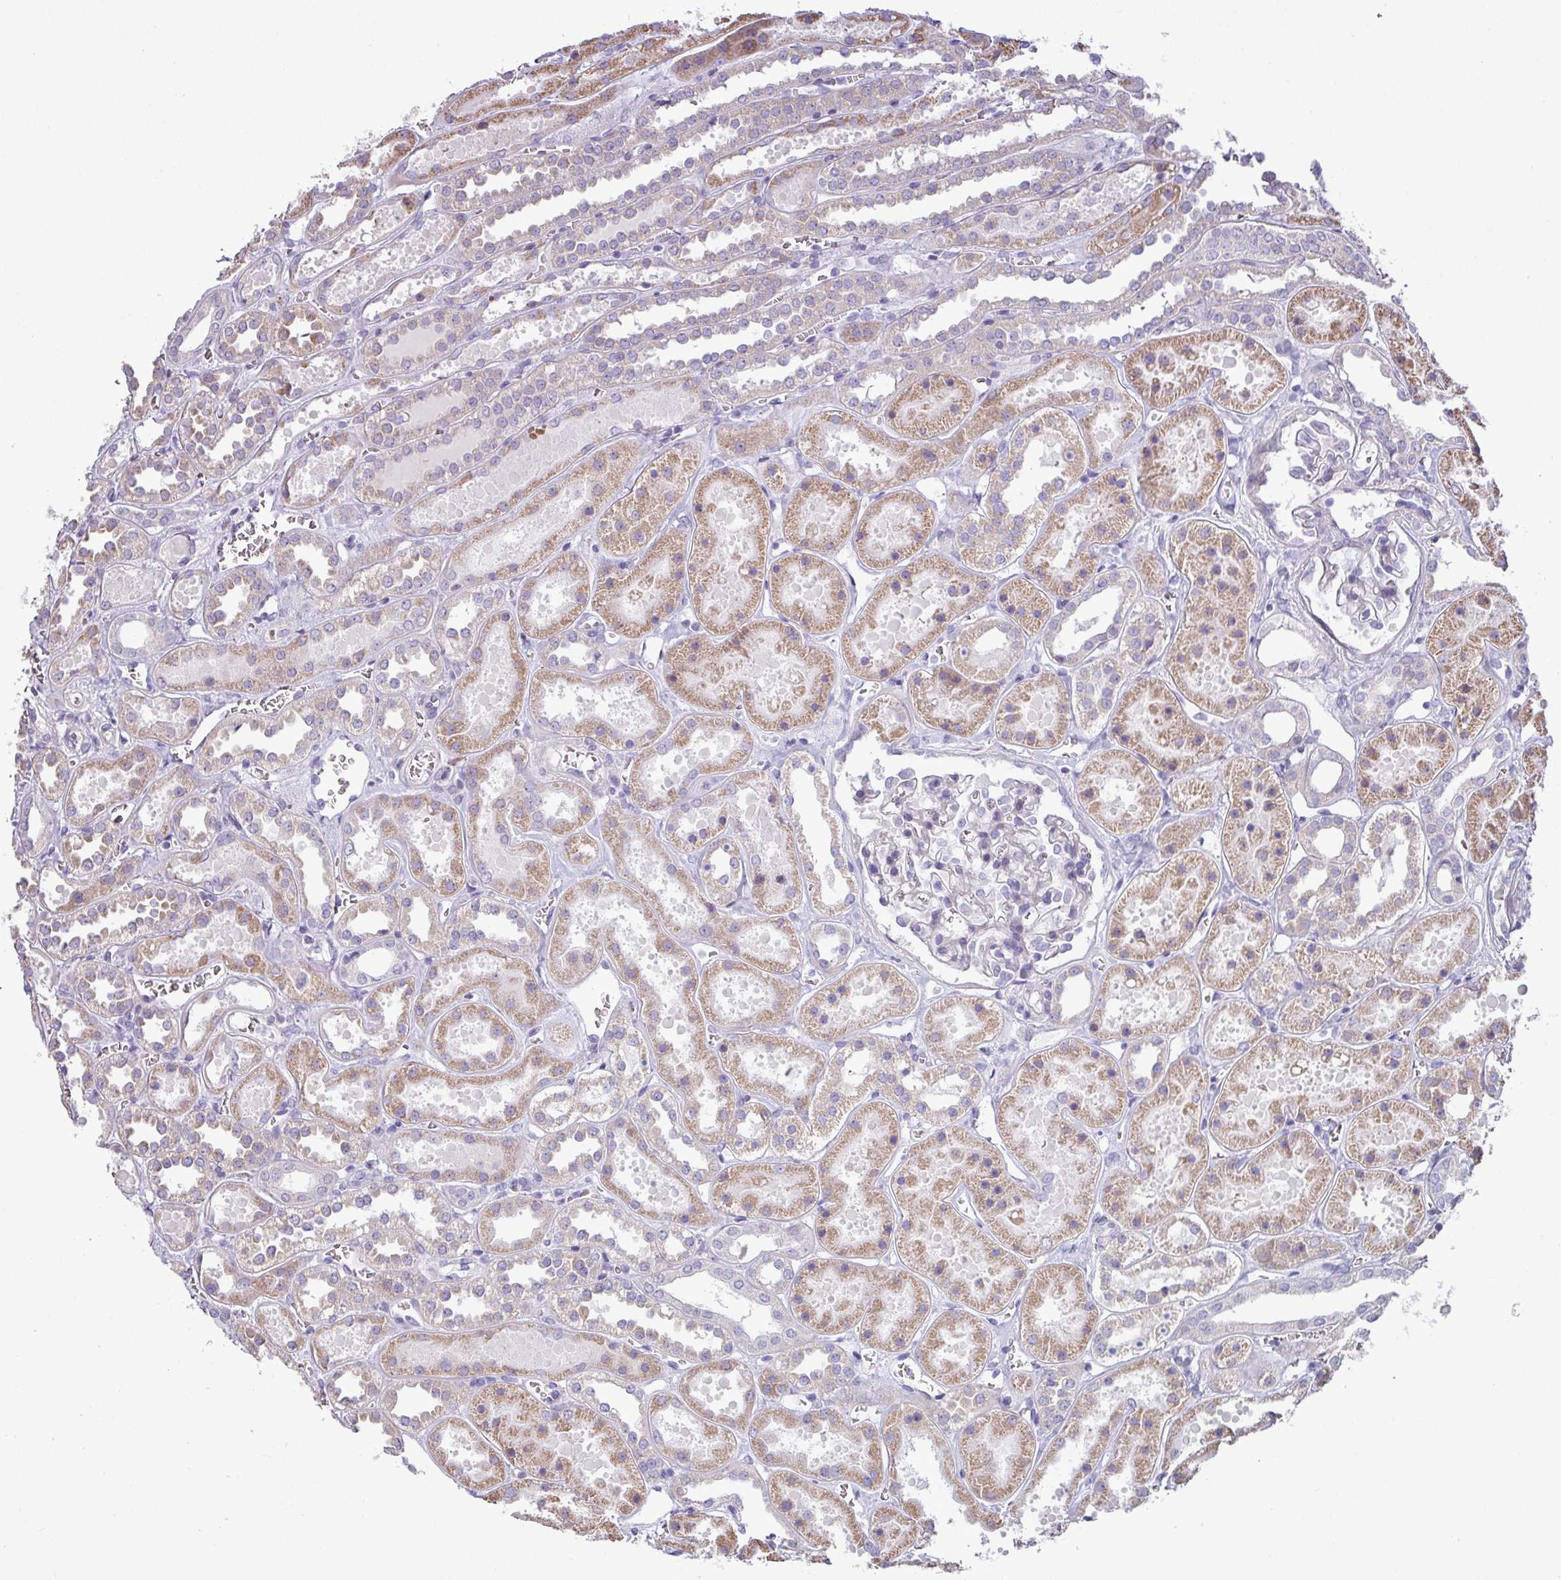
{"staining": {"intensity": "negative", "quantity": "none", "location": "none"}, "tissue": "kidney", "cell_type": "Cells in glomeruli", "image_type": "normal", "snomed": [{"axis": "morphology", "description": "Normal tissue, NOS"}, {"axis": "topography", "description": "Kidney"}], "caption": "Cells in glomeruli show no significant protein staining in normal kidney. (DAB immunohistochemistry (IHC), high magnification).", "gene": "IRGC", "patient": {"sex": "female", "age": 41}}